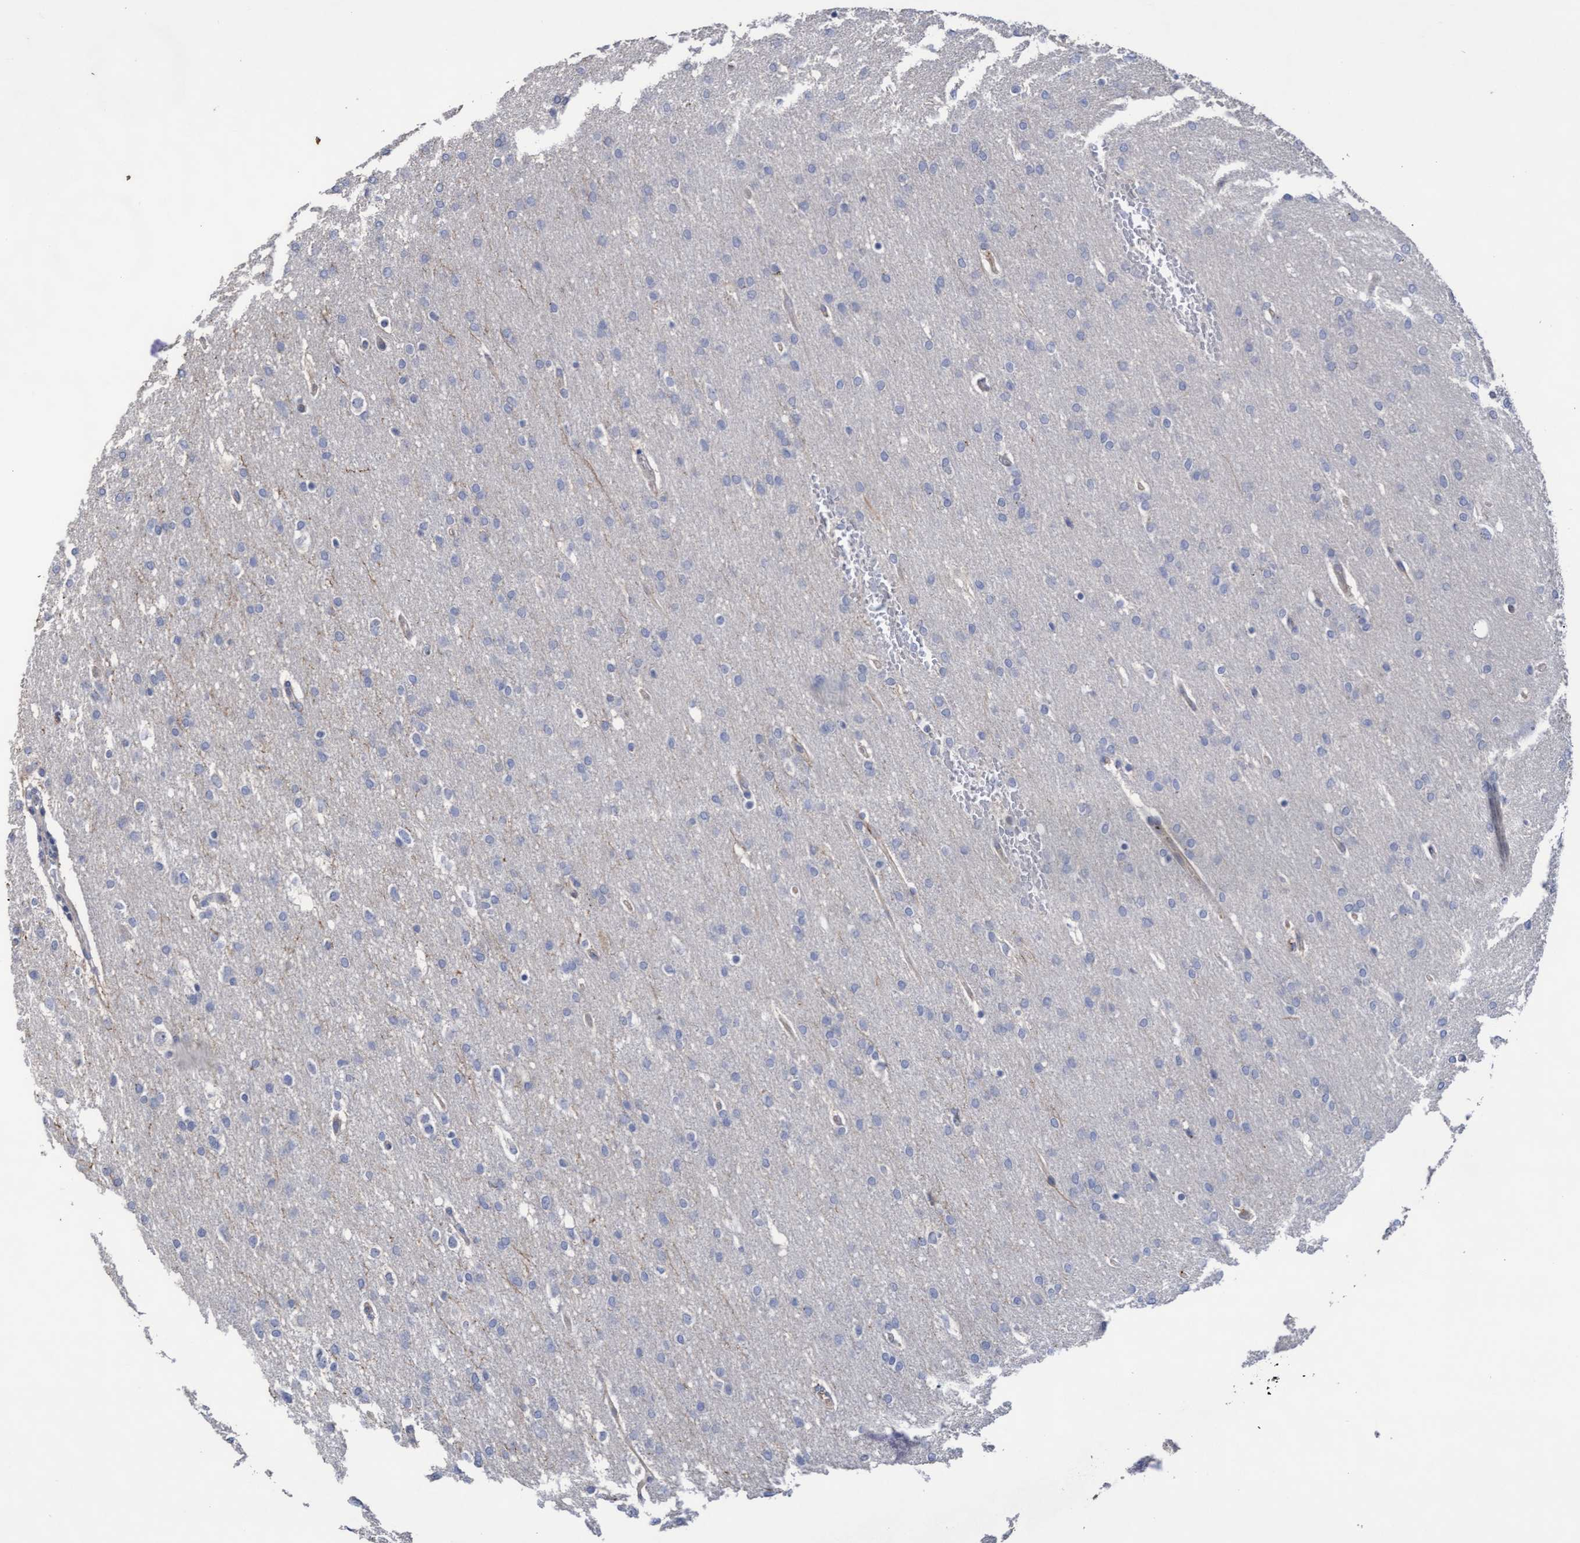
{"staining": {"intensity": "negative", "quantity": "none", "location": "none"}, "tissue": "glioma", "cell_type": "Tumor cells", "image_type": "cancer", "snomed": [{"axis": "morphology", "description": "Glioma, malignant, Low grade"}, {"axis": "topography", "description": "Brain"}], "caption": "A photomicrograph of human glioma is negative for staining in tumor cells. (Brightfield microscopy of DAB (3,3'-diaminobenzidine) immunohistochemistry (IHC) at high magnification).", "gene": "KRT24", "patient": {"sex": "female", "age": 37}}